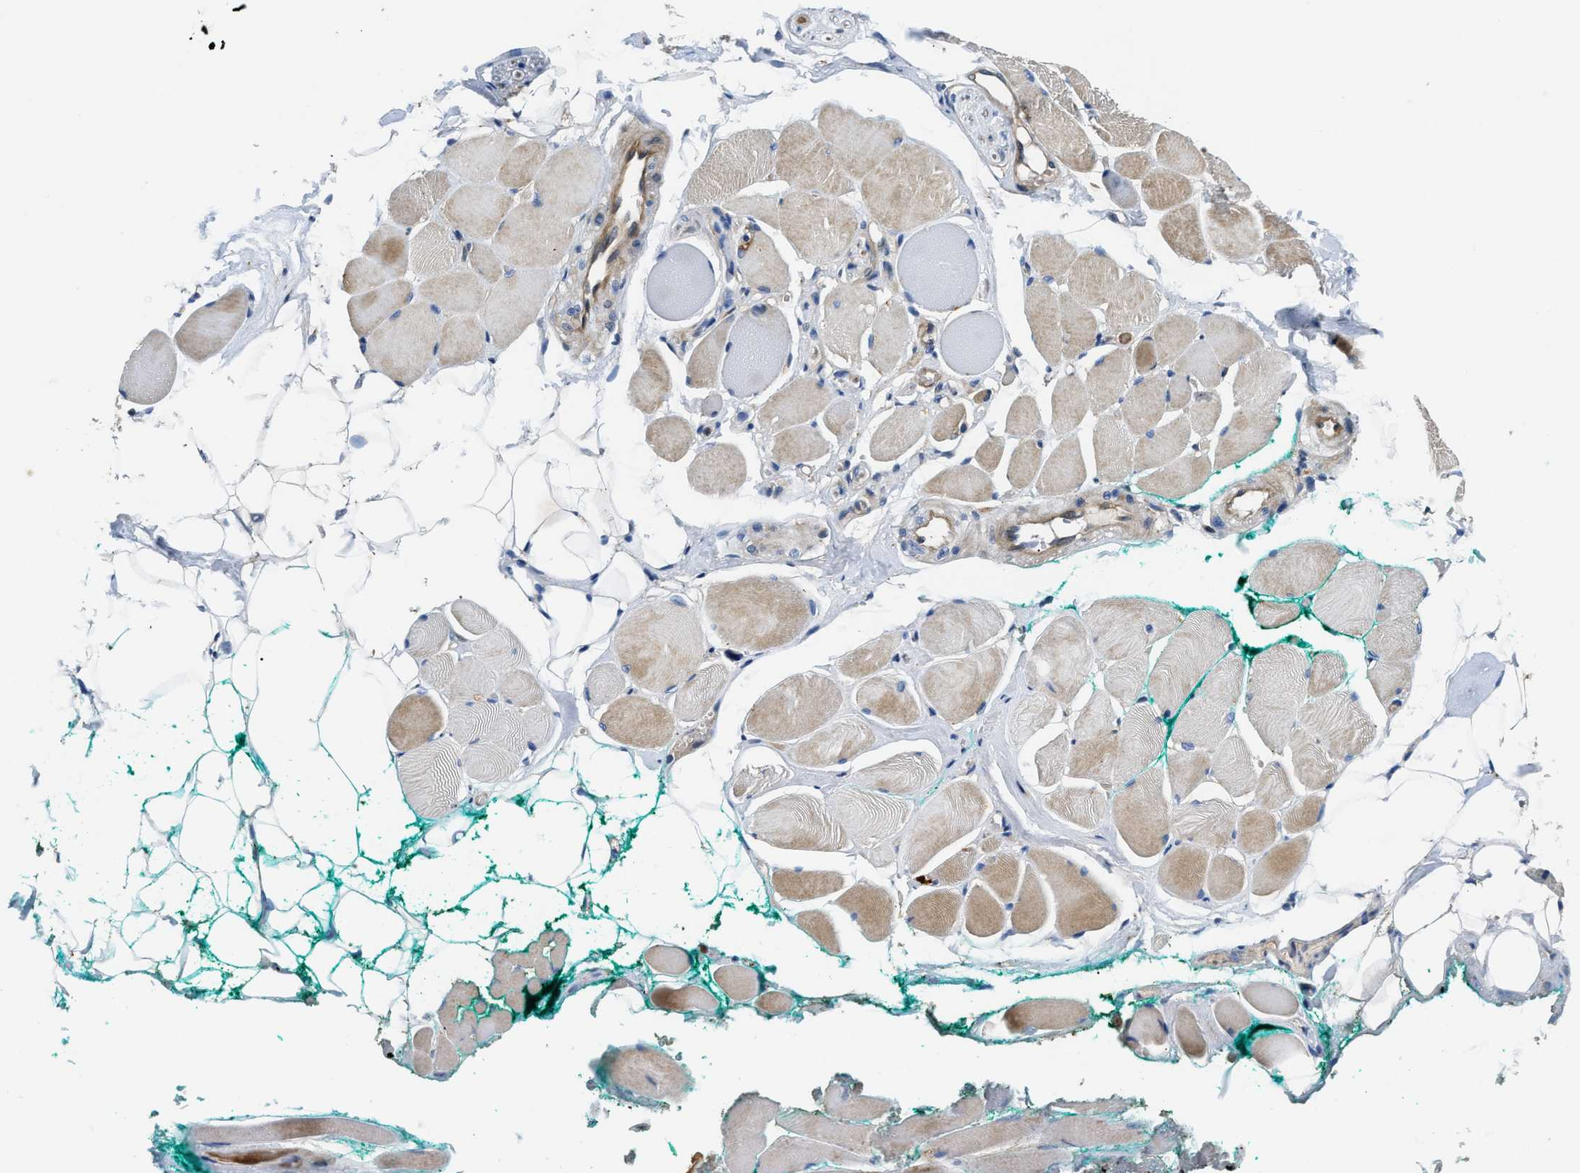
{"staining": {"intensity": "moderate", "quantity": "25%-75%", "location": "cytoplasmic/membranous"}, "tissue": "skeletal muscle", "cell_type": "Myocytes", "image_type": "normal", "snomed": [{"axis": "morphology", "description": "Normal tissue, NOS"}, {"axis": "topography", "description": "Skeletal muscle"}, {"axis": "topography", "description": "Peripheral nerve tissue"}], "caption": "Approximately 25%-75% of myocytes in benign human skeletal muscle reveal moderate cytoplasmic/membranous protein staining as visualized by brown immunohistochemical staining.", "gene": "OSTF1", "patient": {"sex": "female", "age": 84}}